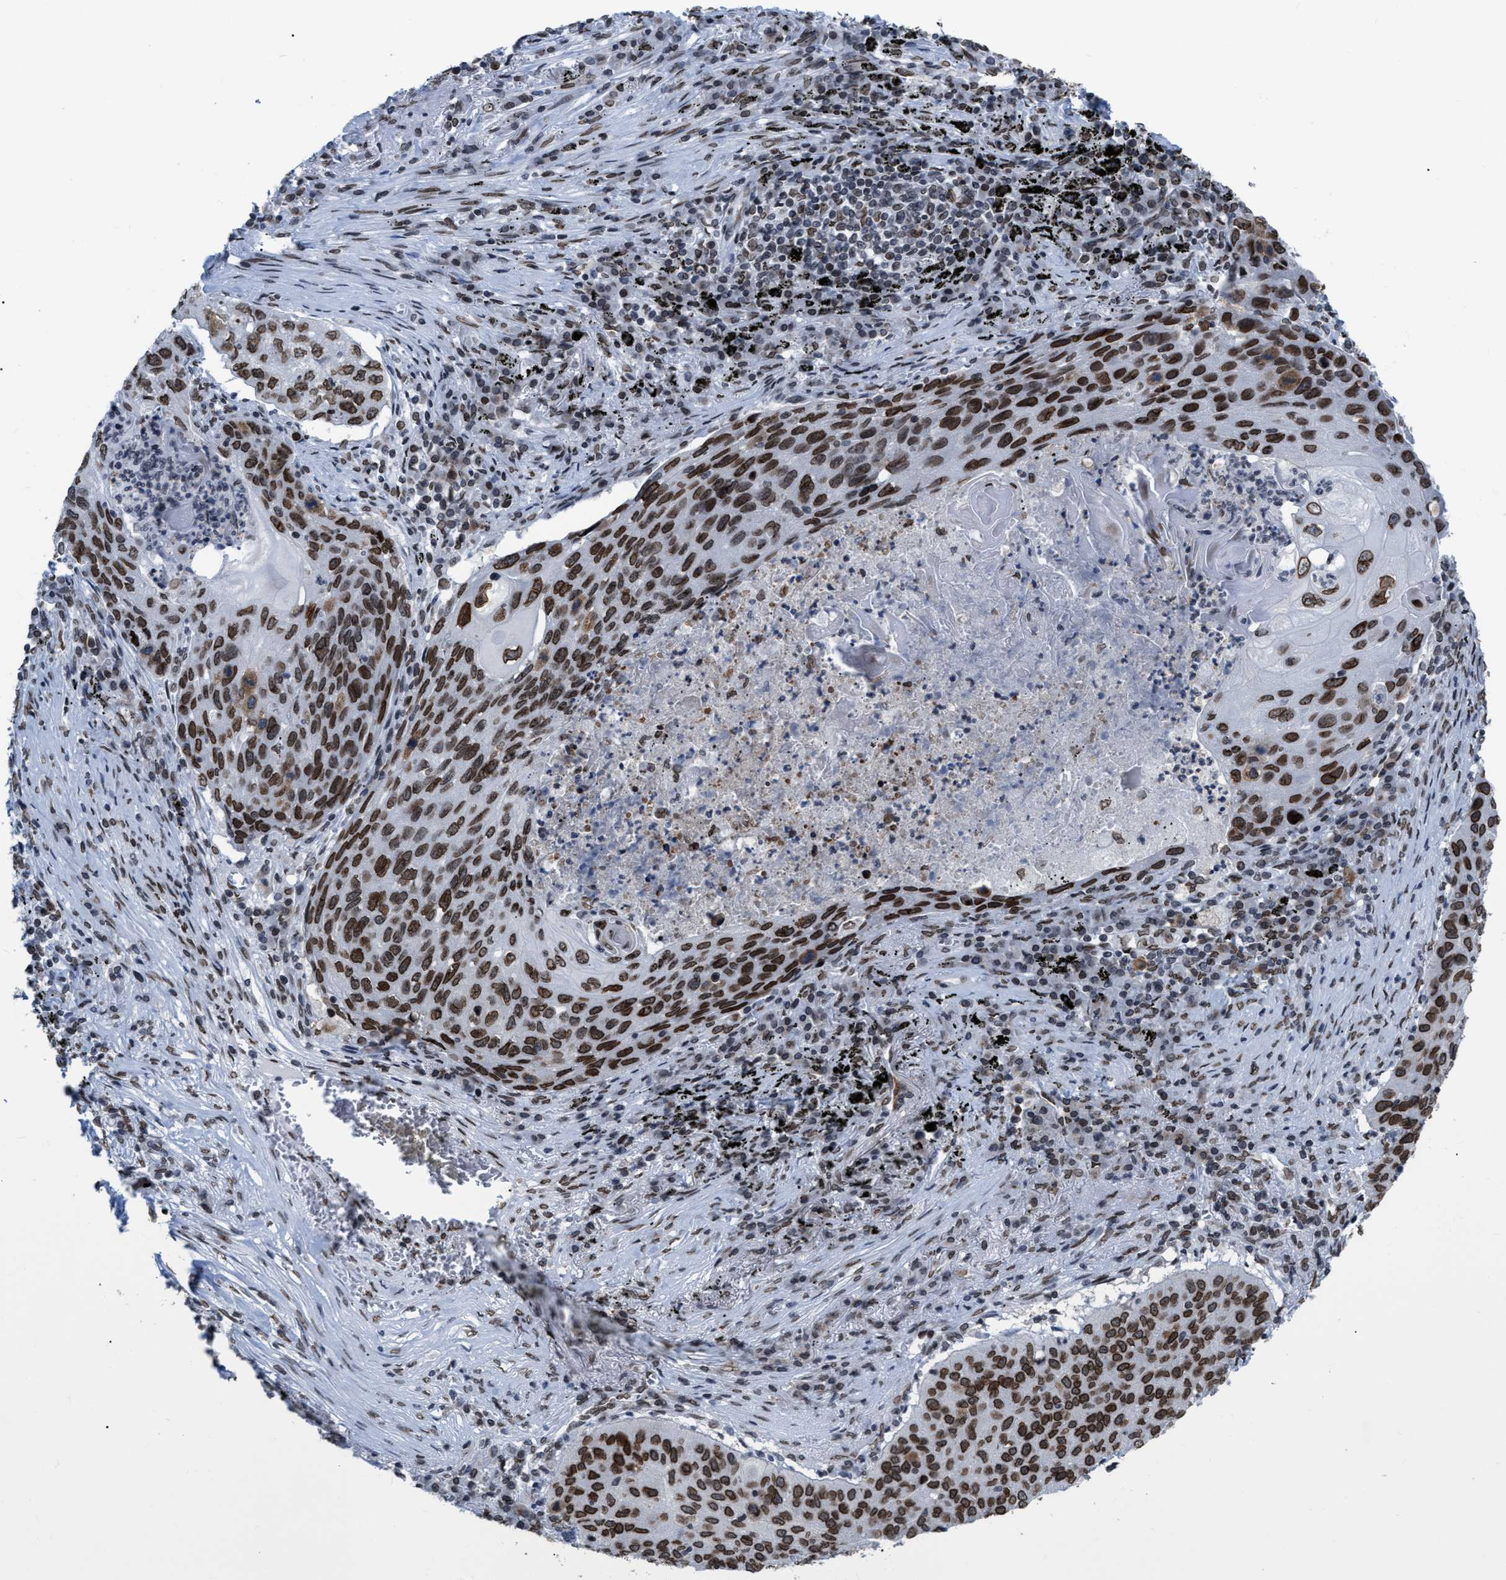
{"staining": {"intensity": "moderate", "quantity": ">75%", "location": "cytoplasmic/membranous,nuclear"}, "tissue": "lung cancer", "cell_type": "Tumor cells", "image_type": "cancer", "snomed": [{"axis": "morphology", "description": "Squamous cell carcinoma, NOS"}, {"axis": "topography", "description": "Lung"}], "caption": "Lung cancer was stained to show a protein in brown. There is medium levels of moderate cytoplasmic/membranous and nuclear positivity in approximately >75% of tumor cells. (DAB IHC with brightfield microscopy, high magnification).", "gene": "TPR", "patient": {"sex": "female", "age": 63}}